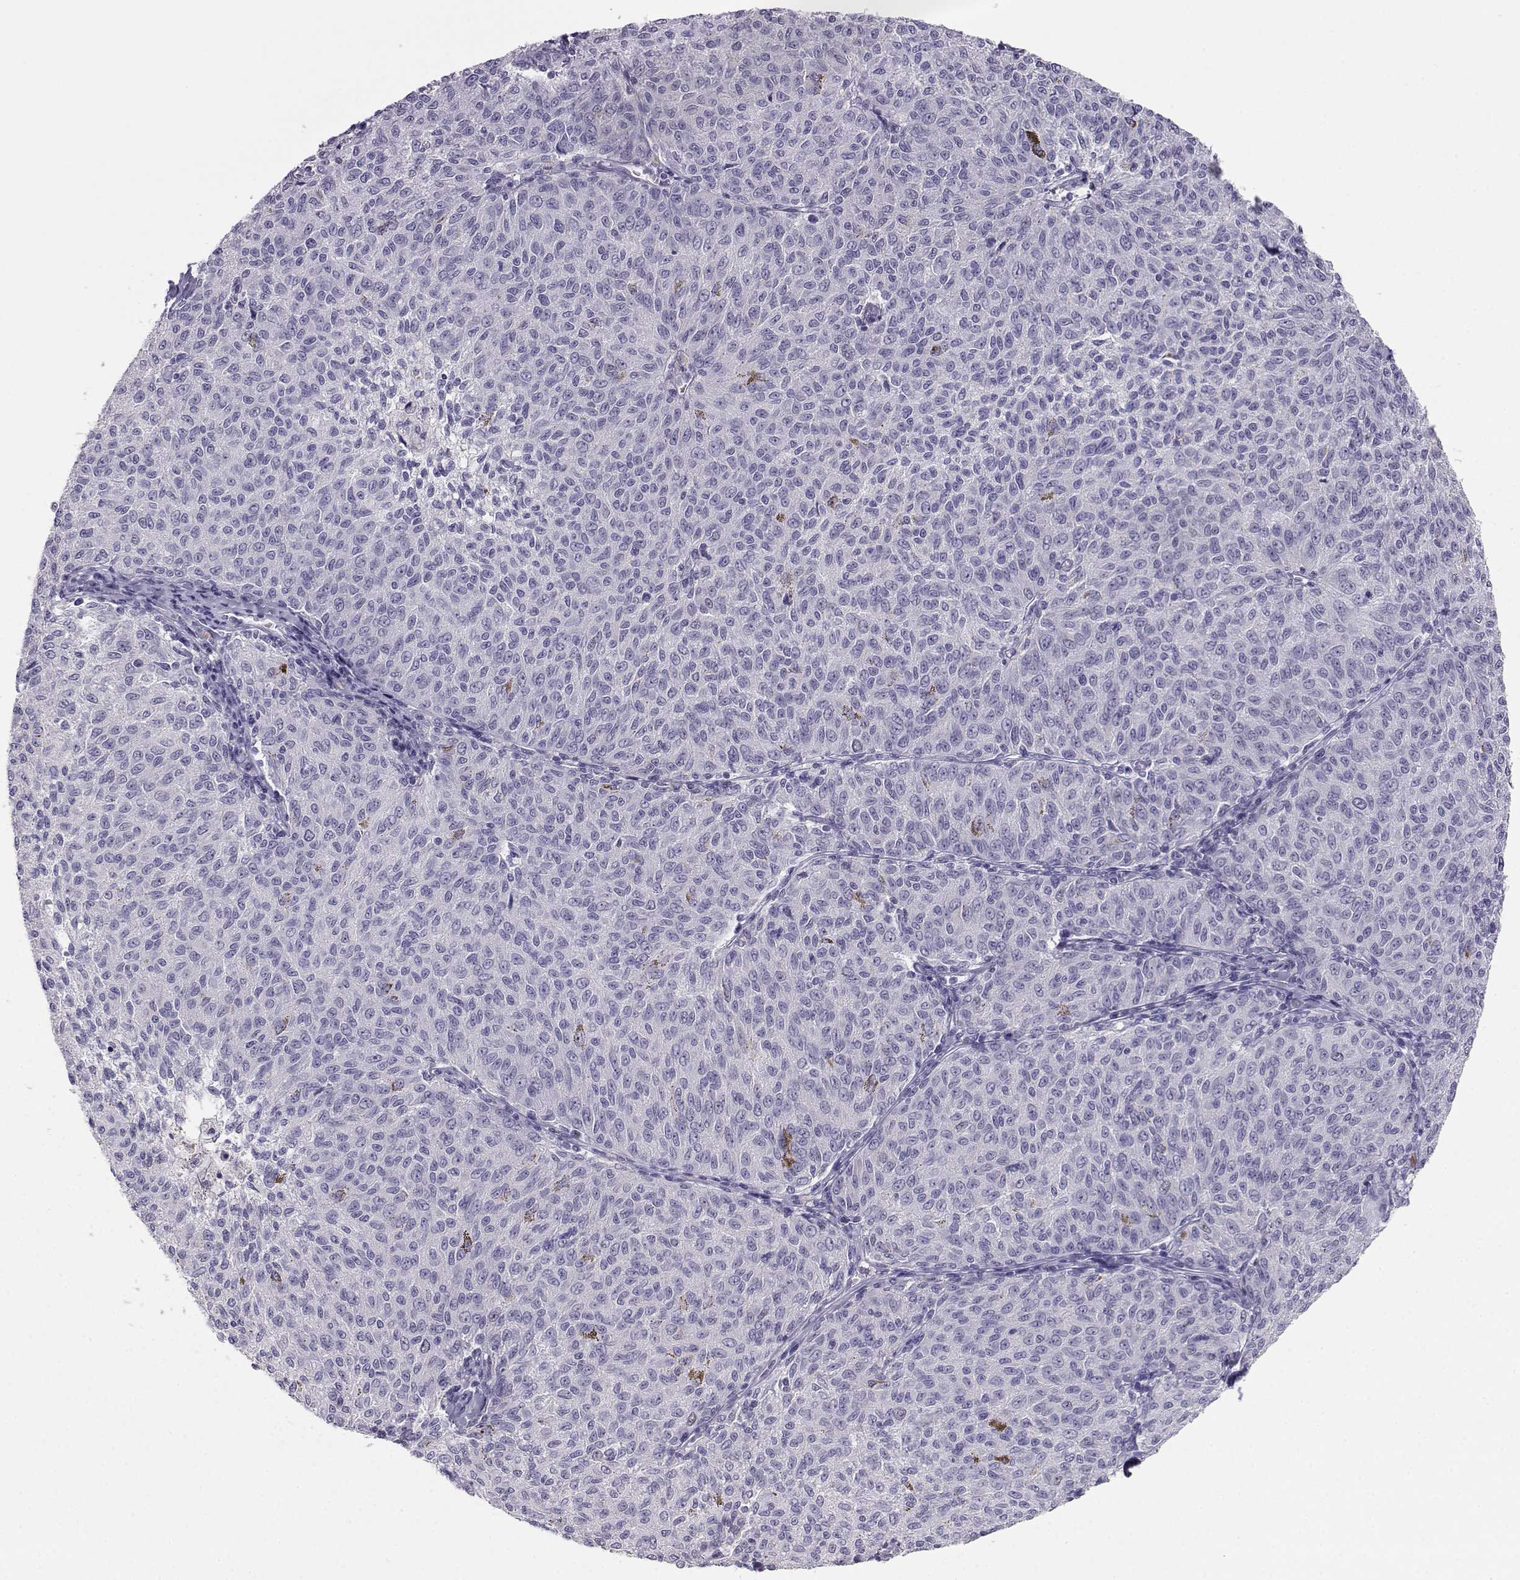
{"staining": {"intensity": "negative", "quantity": "none", "location": "none"}, "tissue": "melanoma", "cell_type": "Tumor cells", "image_type": "cancer", "snomed": [{"axis": "morphology", "description": "Malignant melanoma, NOS"}, {"axis": "topography", "description": "Skin"}], "caption": "Immunohistochemistry of human malignant melanoma reveals no positivity in tumor cells. (DAB immunohistochemistry (IHC) with hematoxylin counter stain).", "gene": "OPN5", "patient": {"sex": "female", "age": 72}}